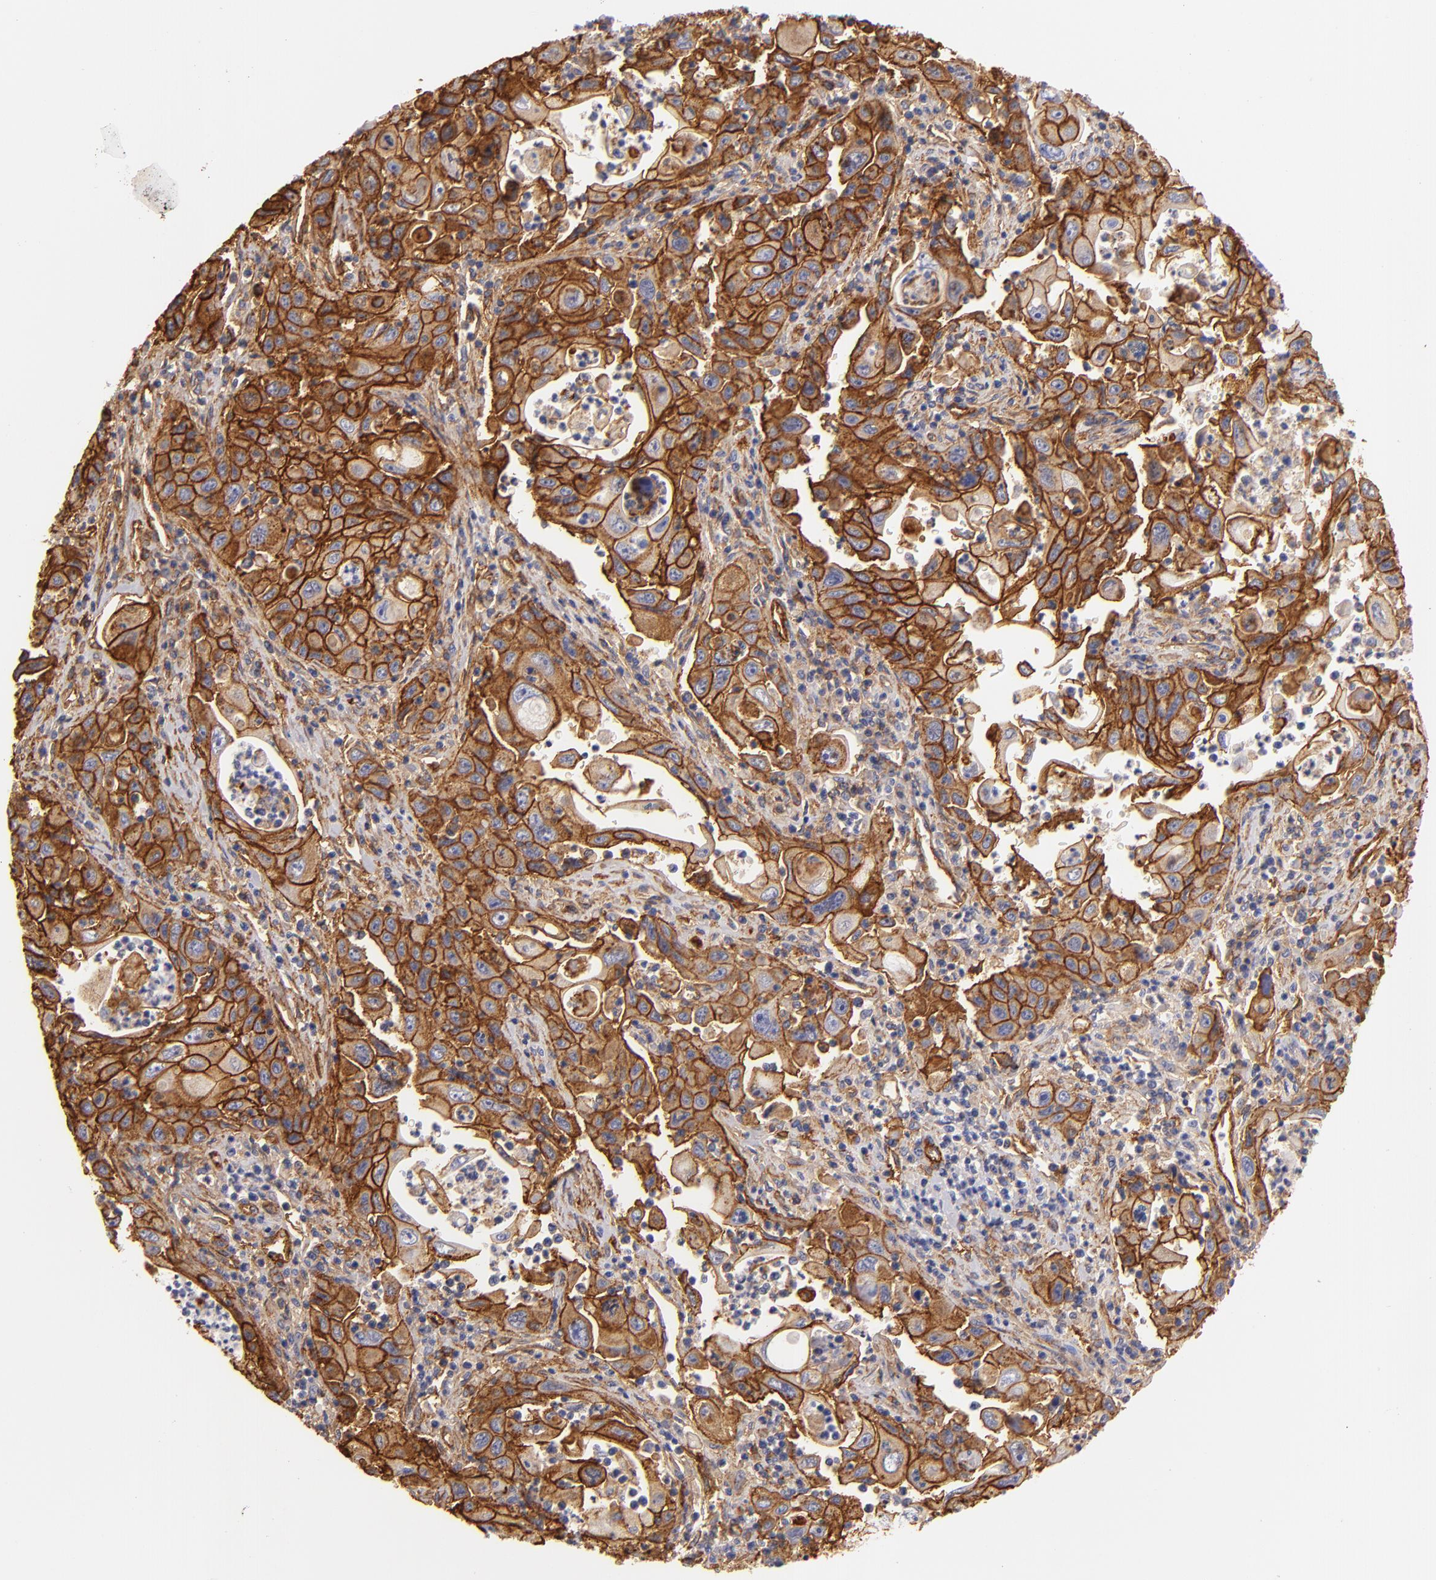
{"staining": {"intensity": "strong", "quantity": ">75%", "location": "cytoplasmic/membranous"}, "tissue": "pancreatic cancer", "cell_type": "Tumor cells", "image_type": "cancer", "snomed": [{"axis": "morphology", "description": "Adenocarcinoma, NOS"}, {"axis": "topography", "description": "Pancreas"}], "caption": "Immunohistochemical staining of human adenocarcinoma (pancreatic) displays strong cytoplasmic/membranous protein staining in approximately >75% of tumor cells.", "gene": "CD151", "patient": {"sex": "male", "age": 70}}